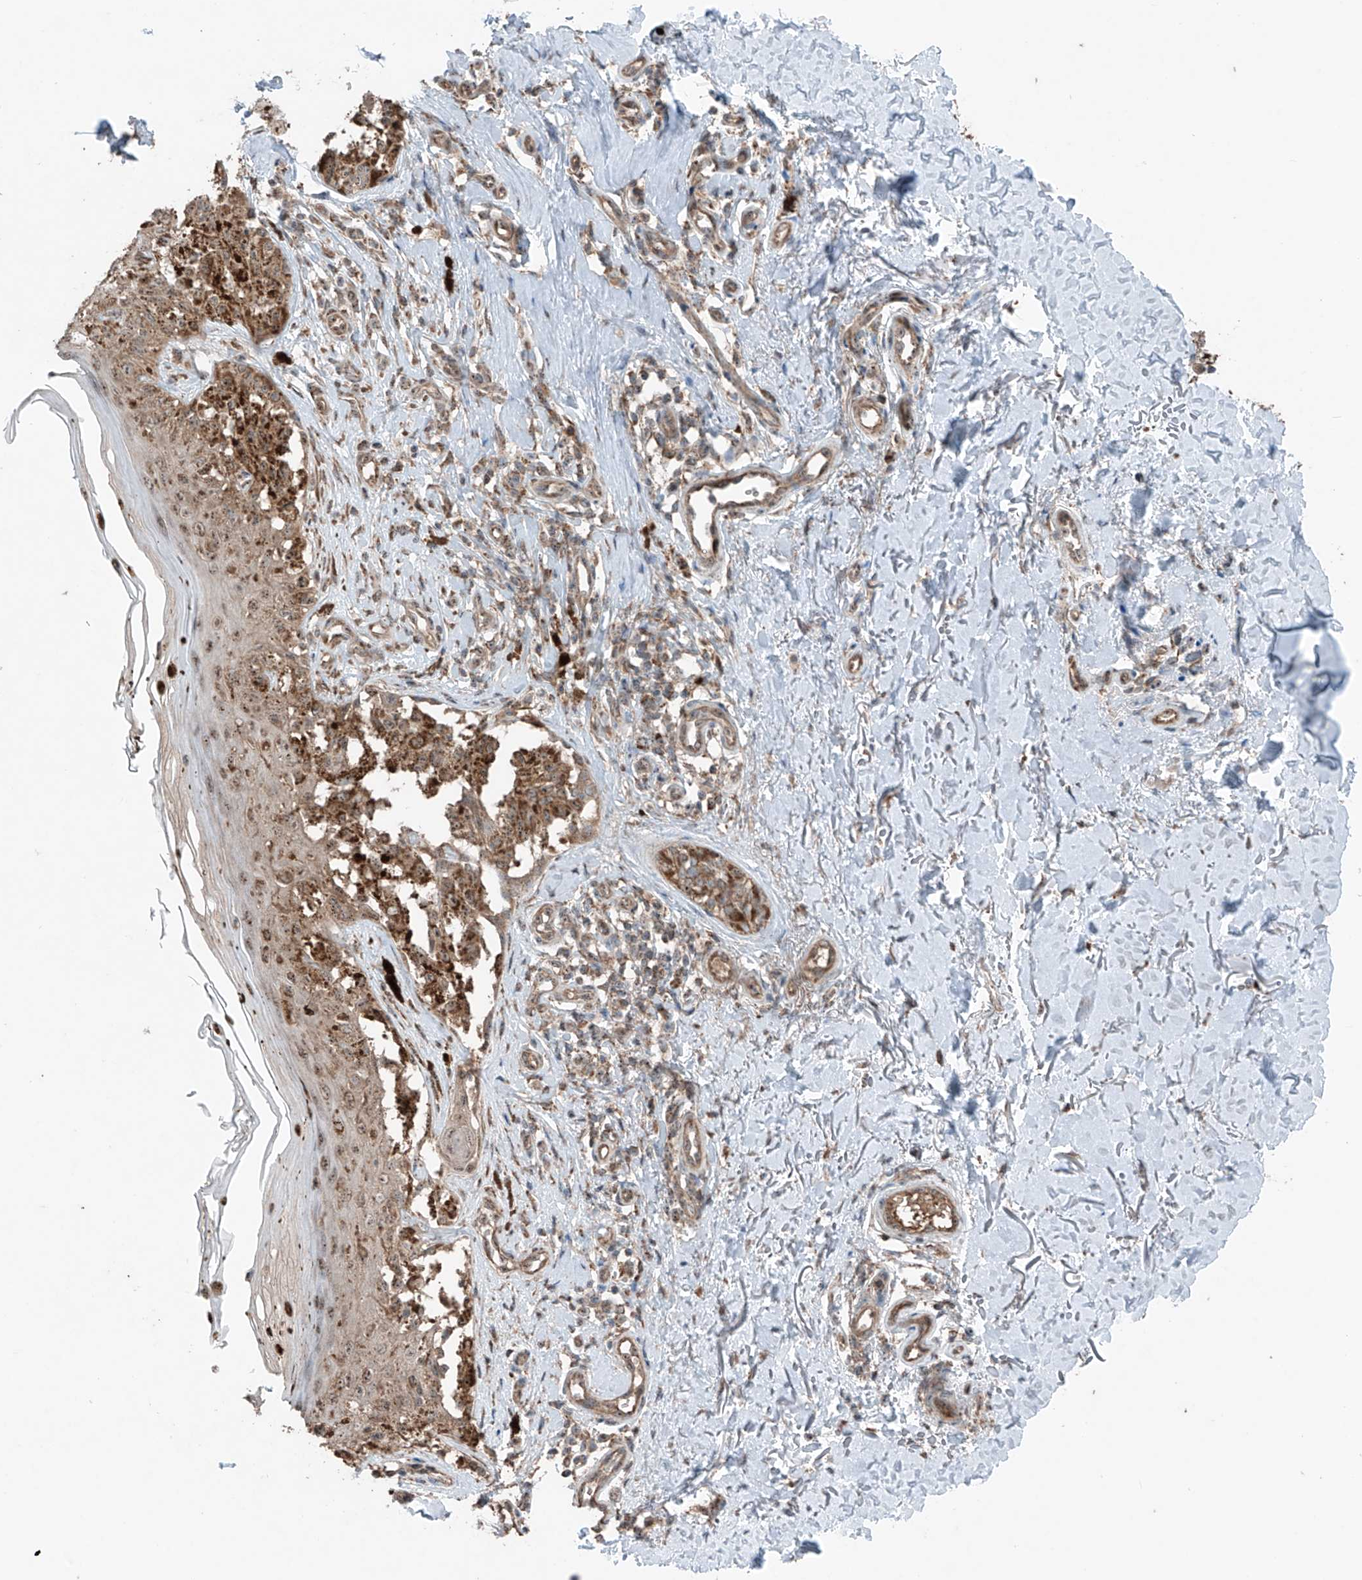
{"staining": {"intensity": "moderate", "quantity": ">75%", "location": "cytoplasmic/membranous"}, "tissue": "melanoma", "cell_type": "Tumor cells", "image_type": "cancer", "snomed": [{"axis": "morphology", "description": "Malignant melanoma, NOS"}, {"axis": "topography", "description": "Skin"}], "caption": "A medium amount of moderate cytoplasmic/membranous expression is appreciated in approximately >75% of tumor cells in melanoma tissue.", "gene": "SAMD3", "patient": {"sex": "female", "age": 50}}